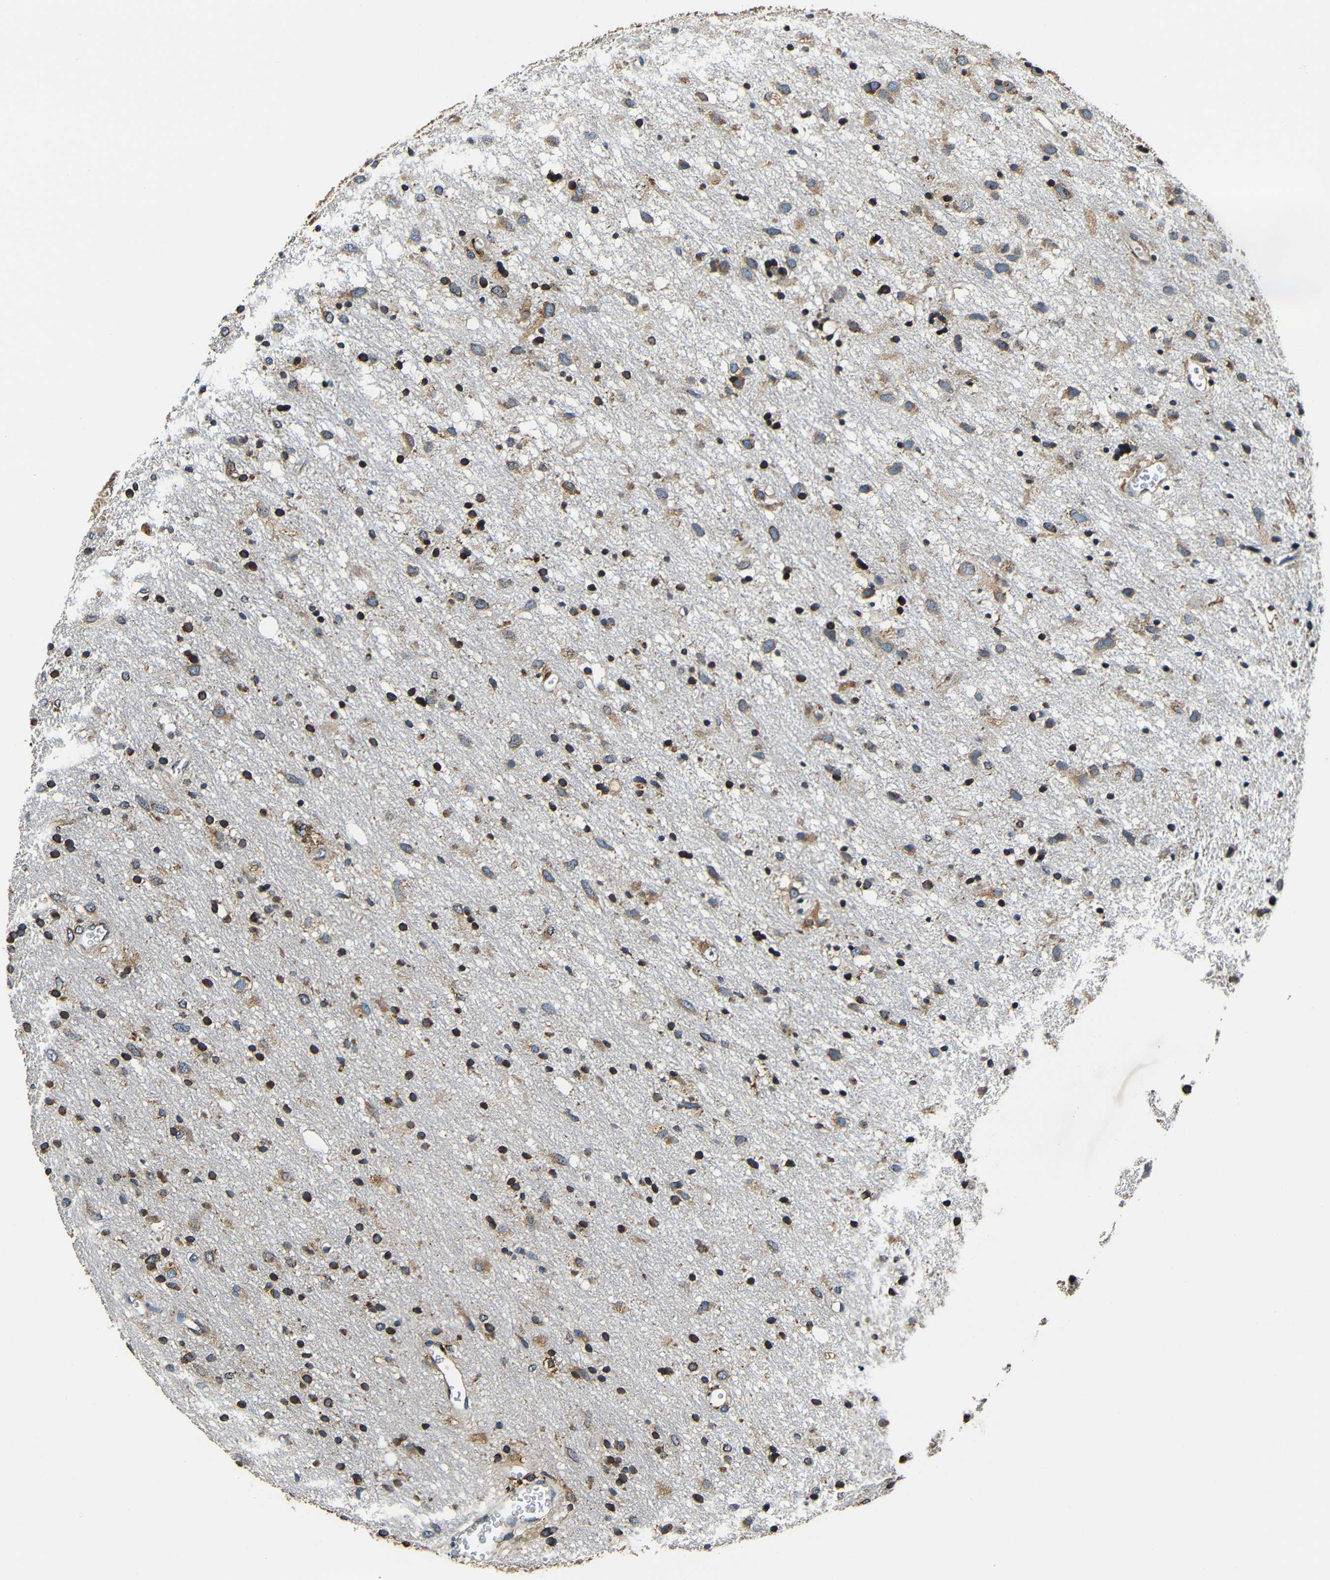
{"staining": {"intensity": "moderate", "quantity": ">75%", "location": "cytoplasmic/membranous"}, "tissue": "glioma", "cell_type": "Tumor cells", "image_type": "cancer", "snomed": [{"axis": "morphology", "description": "Glioma, malignant, Low grade"}, {"axis": "topography", "description": "Brain"}], "caption": "Glioma stained with immunohistochemistry shows moderate cytoplasmic/membranous staining in about >75% of tumor cells.", "gene": "RRBP1", "patient": {"sex": "male", "age": 77}}